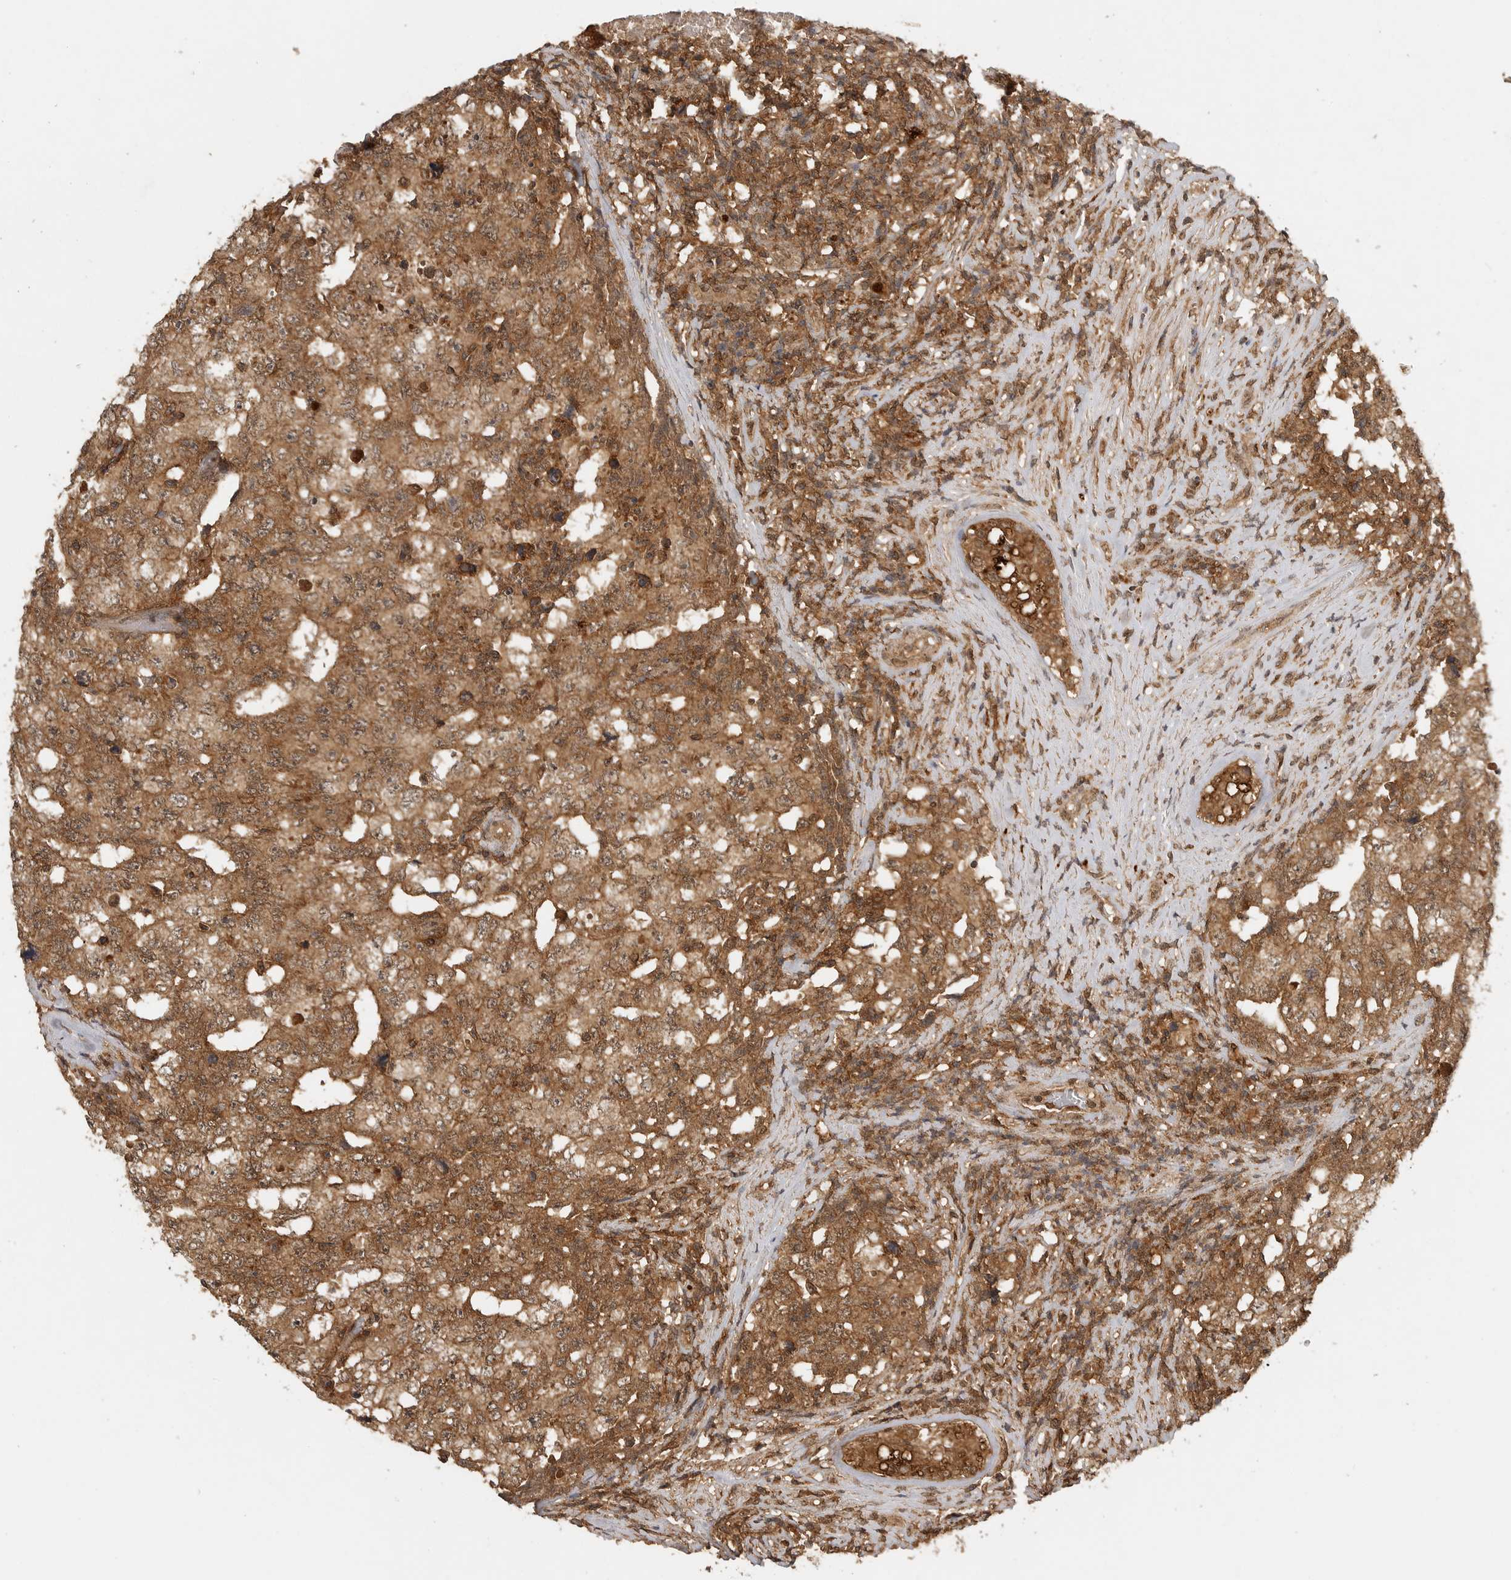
{"staining": {"intensity": "moderate", "quantity": ">75%", "location": "cytoplasmic/membranous,nuclear"}, "tissue": "testis cancer", "cell_type": "Tumor cells", "image_type": "cancer", "snomed": [{"axis": "morphology", "description": "Carcinoma, Embryonal, NOS"}, {"axis": "topography", "description": "Testis"}], "caption": "High-power microscopy captured an immunohistochemistry (IHC) image of testis cancer, revealing moderate cytoplasmic/membranous and nuclear expression in approximately >75% of tumor cells. (DAB (3,3'-diaminobenzidine) IHC with brightfield microscopy, high magnification).", "gene": "ICOSLG", "patient": {"sex": "male", "age": 26}}